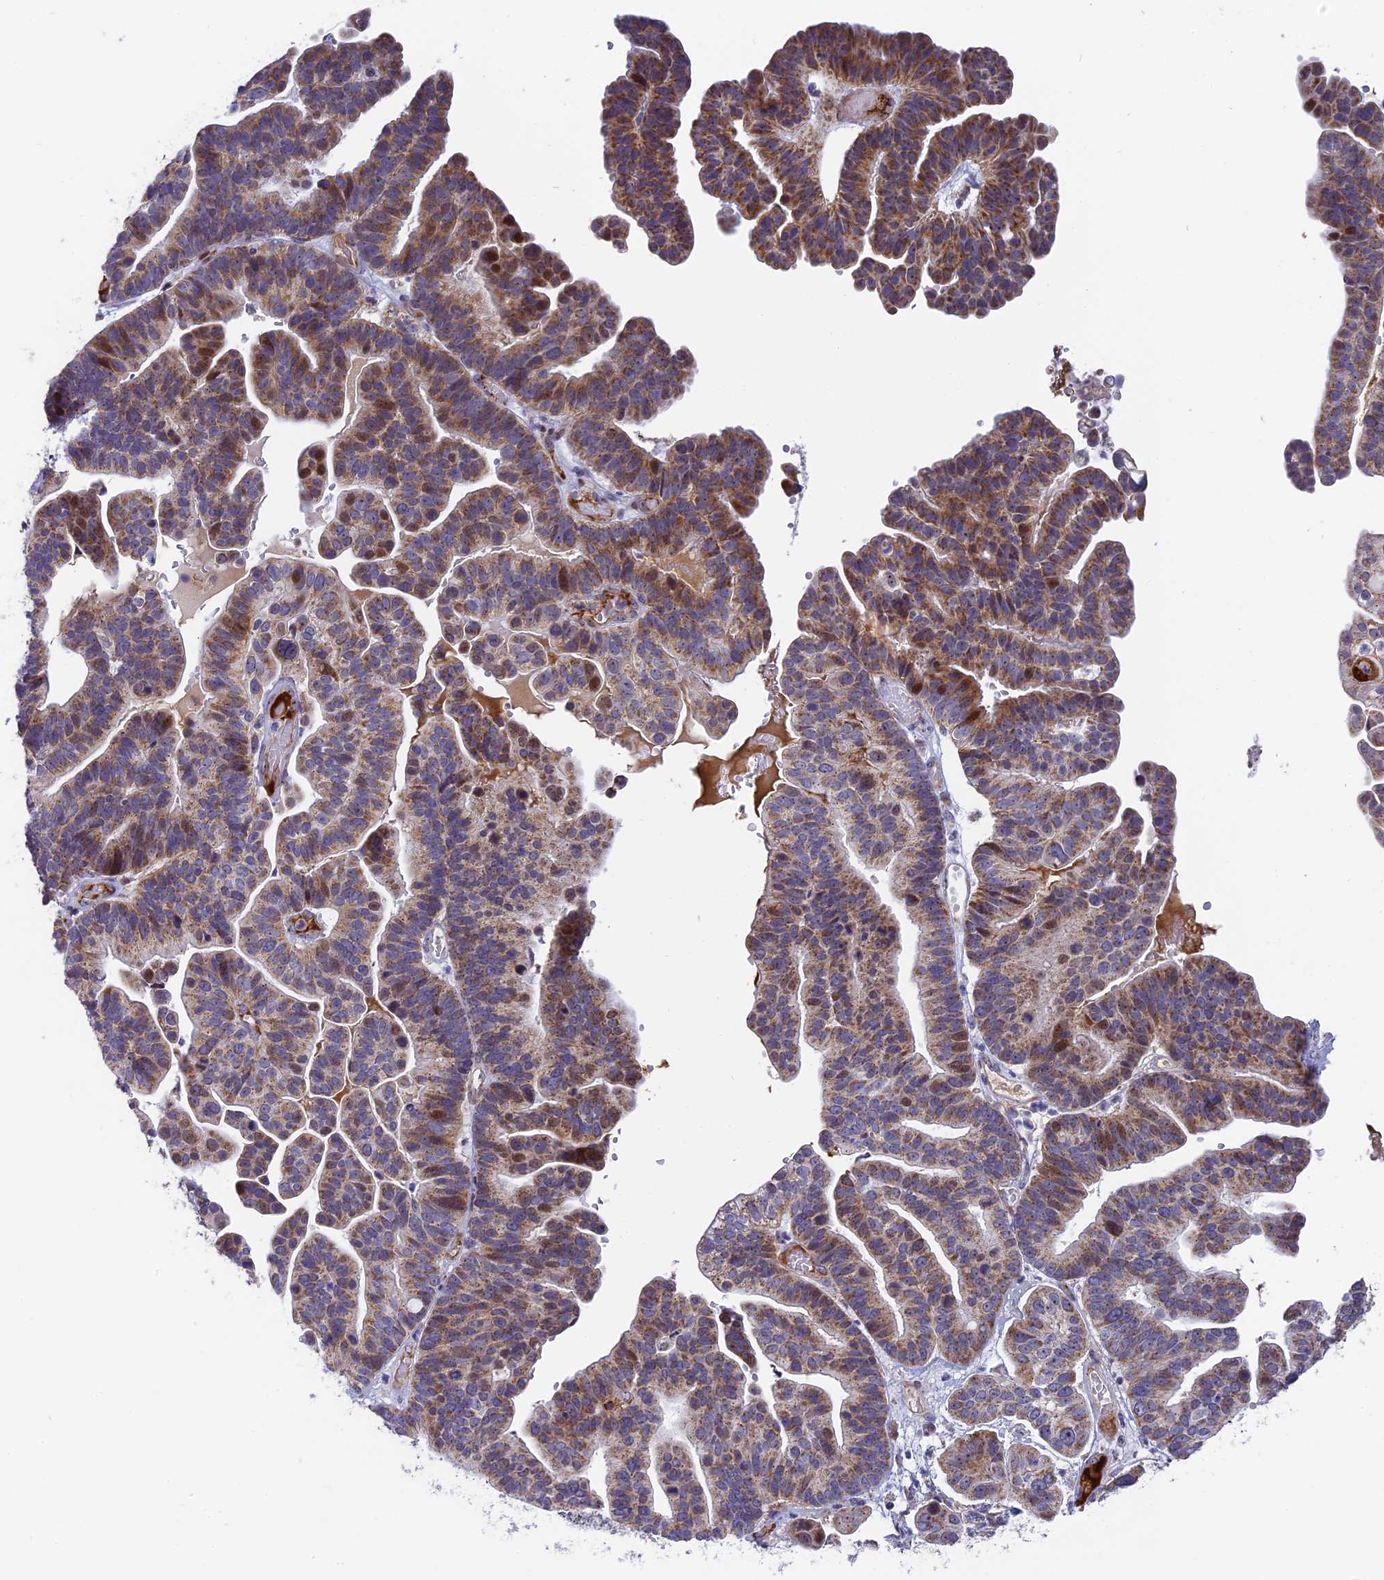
{"staining": {"intensity": "moderate", "quantity": "25%-75%", "location": "cytoplasmic/membranous"}, "tissue": "ovarian cancer", "cell_type": "Tumor cells", "image_type": "cancer", "snomed": [{"axis": "morphology", "description": "Cystadenocarcinoma, serous, NOS"}, {"axis": "topography", "description": "Ovary"}], "caption": "Moderate cytoplasmic/membranous positivity for a protein is identified in approximately 25%-75% of tumor cells of ovarian serous cystadenocarcinoma using immunohistochemistry (IHC).", "gene": "DTWD1", "patient": {"sex": "female", "age": 56}}